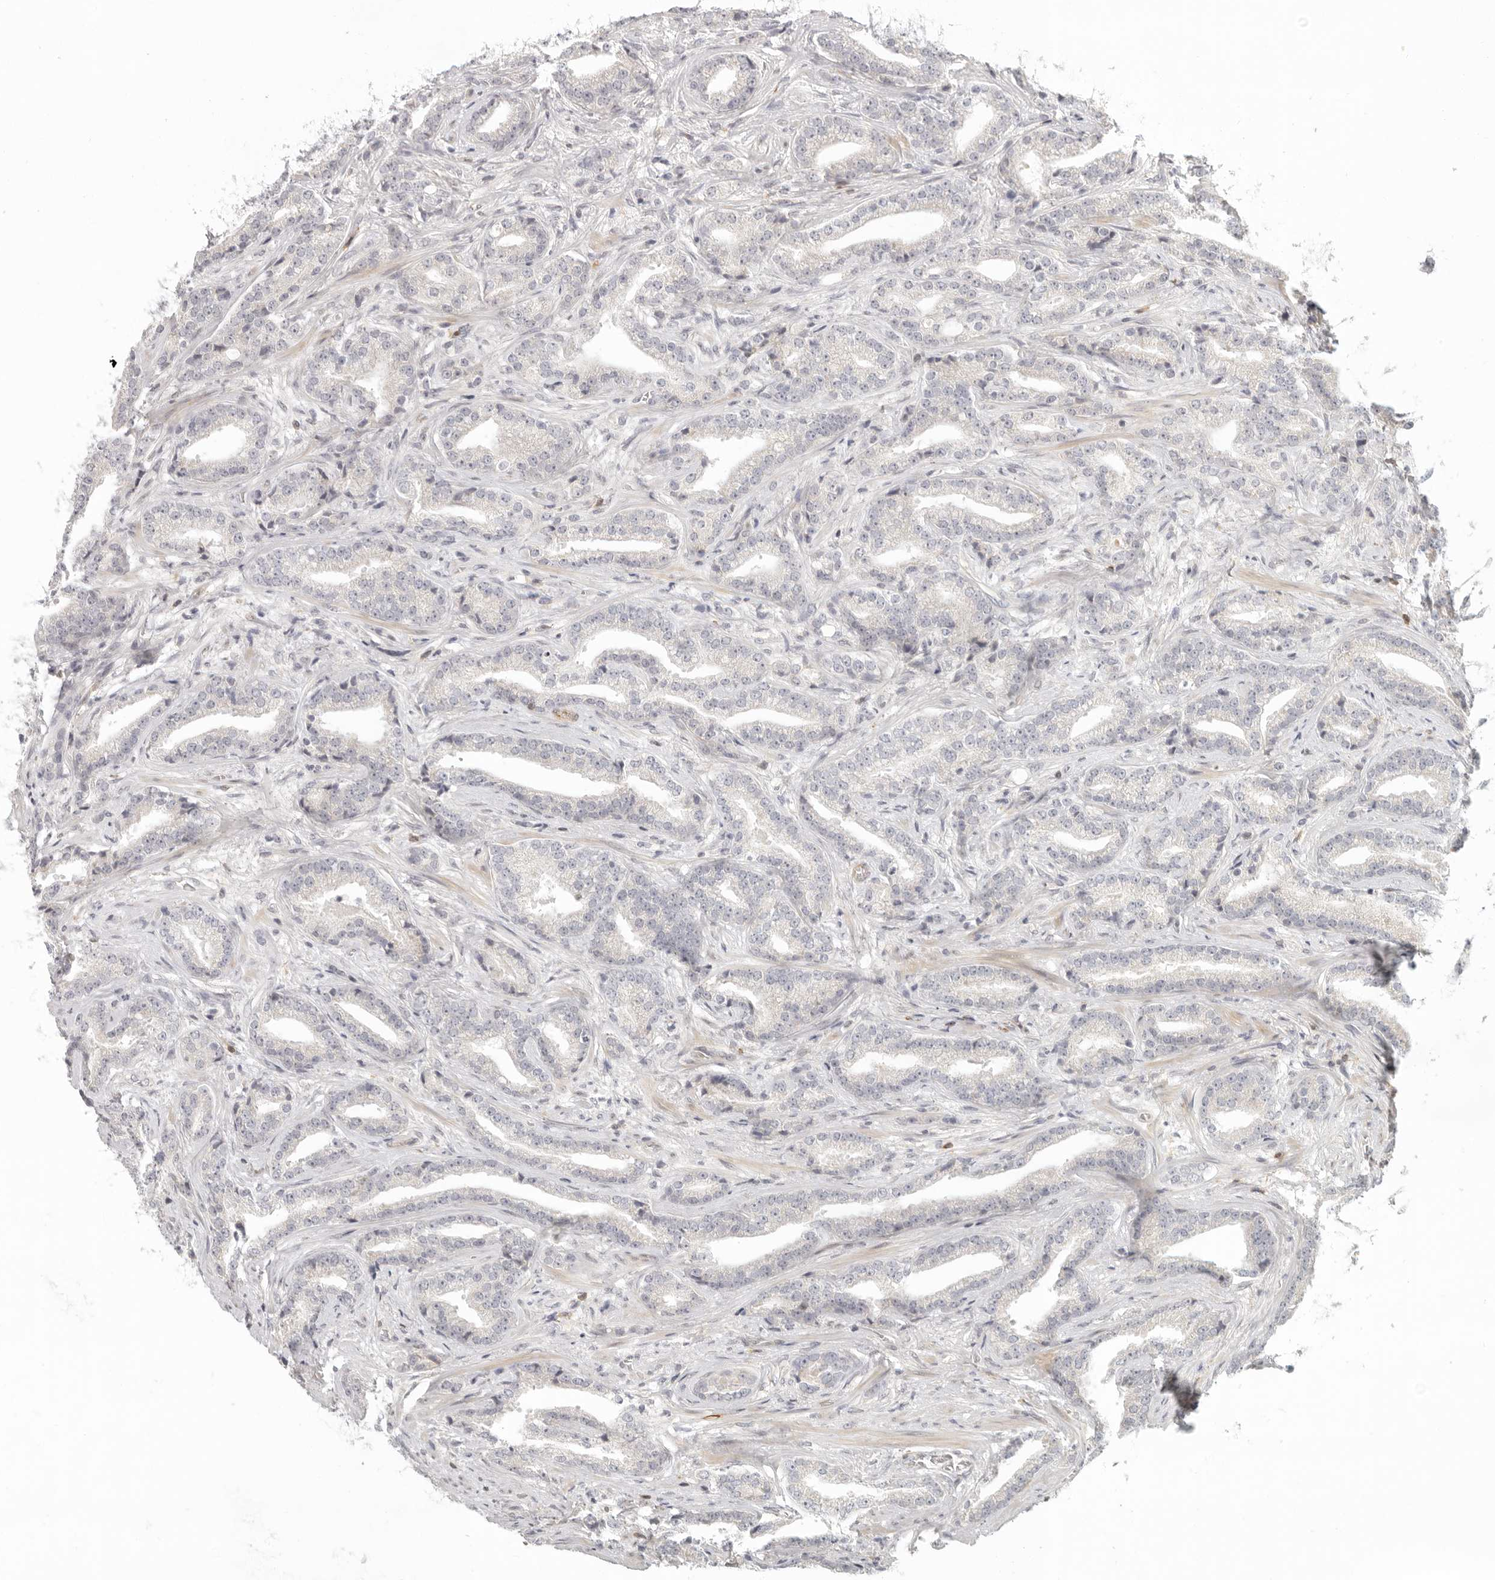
{"staining": {"intensity": "negative", "quantity": "none", "location": "none"}, "tissue": "prostate cancer", "cell_type": "Tumor cells", "image_type": "cancer", "snomed": [{"axis": "morphology", "description": "Adenocarcinoma, Low grade"}, {"axis": "topography", "description": "Prostate"}], "caption": "Tumor cells are negative for brown protein staining in prostate cancer. (Brightfield microscopy of DAB immunohistochemistry (IHC) at high magnification).", "gene": "AHDC1", "patient": {"sex": "male", "age": 67}}